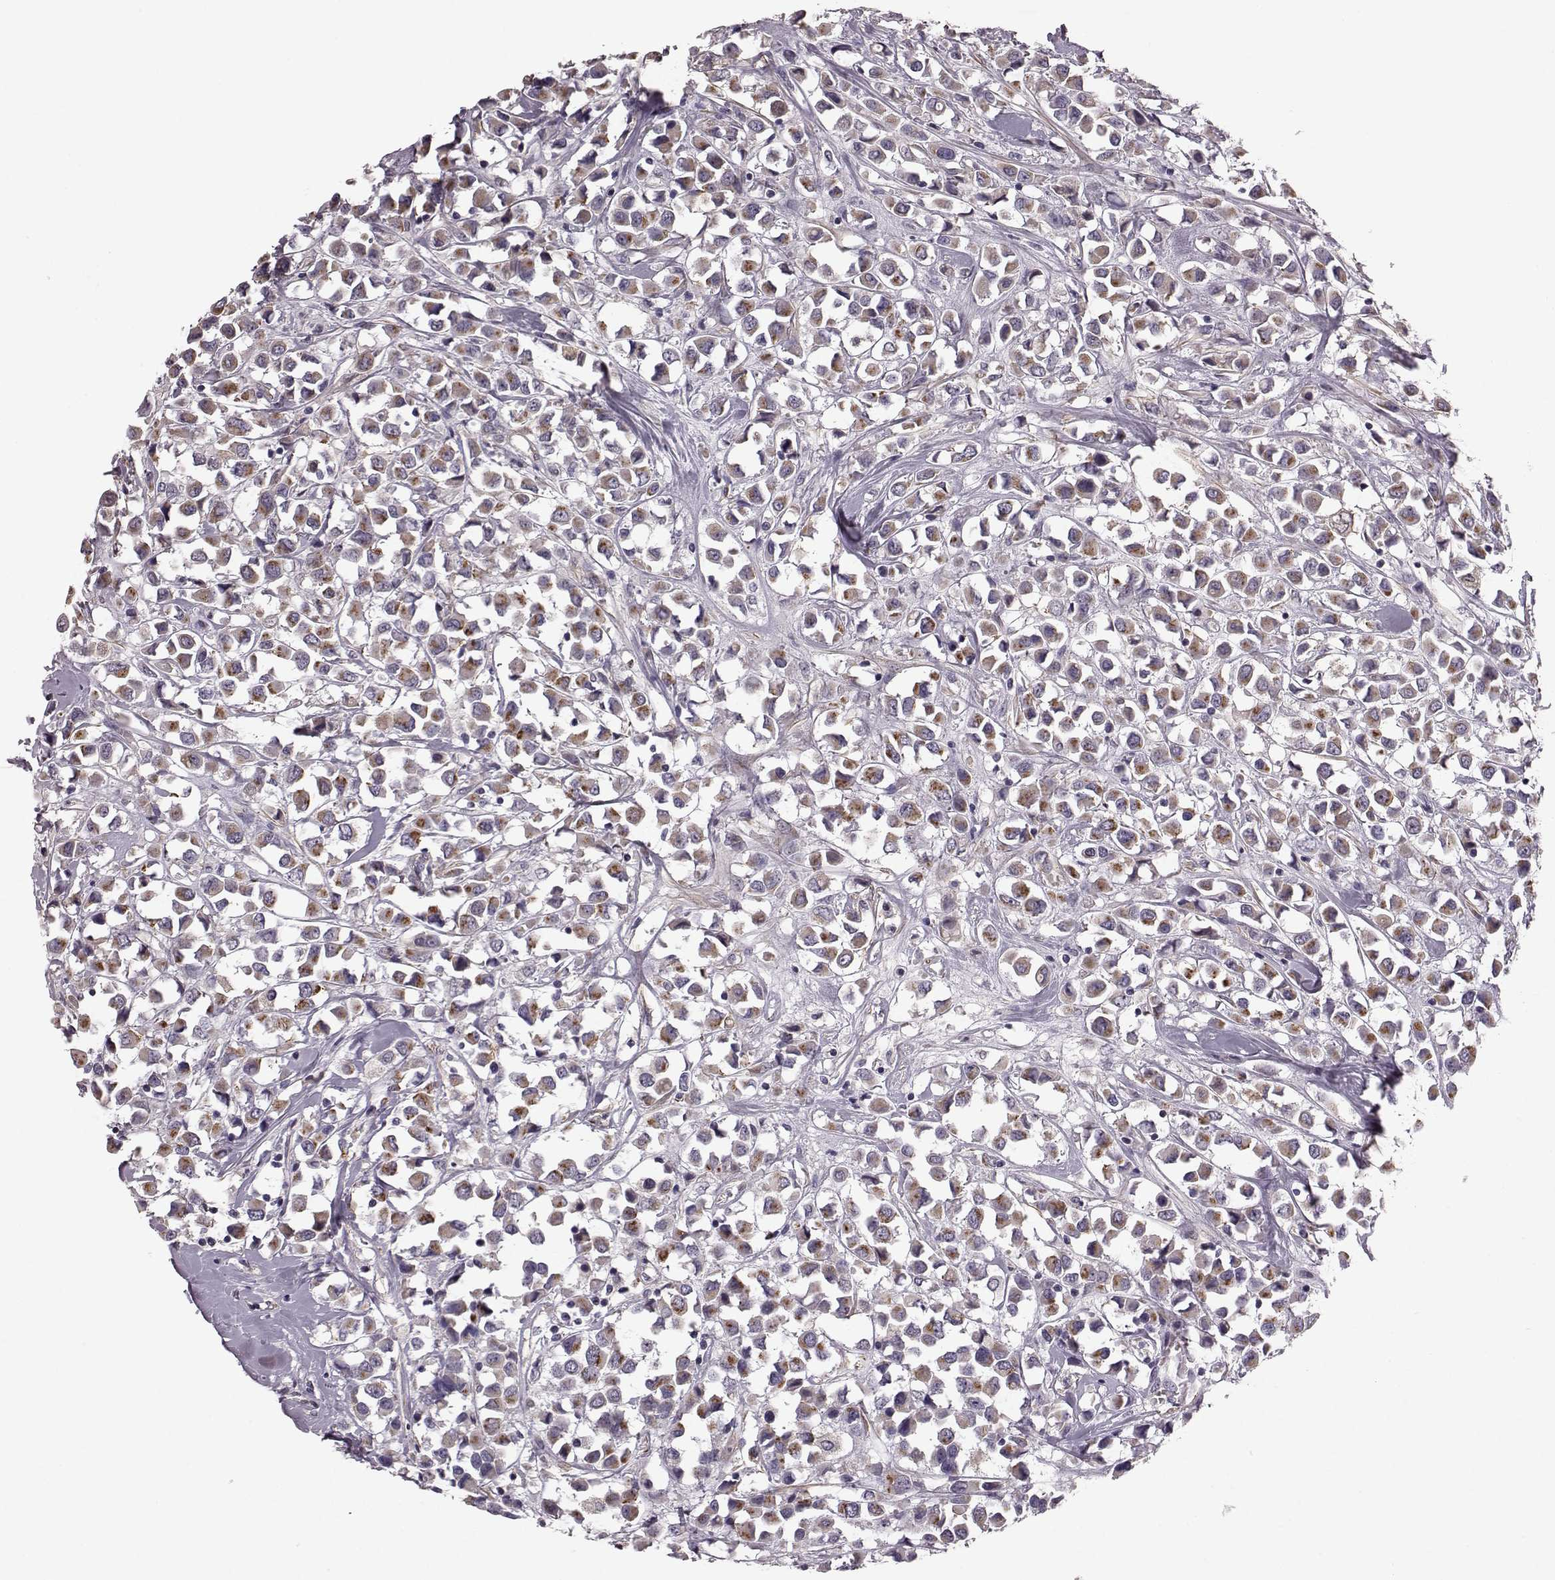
{"staining": {"intensity": "moderate", "quantity": "25%-75%", "location": "cytoplasmic/membranous"}, "tissue": "breast cancer", "cell_type": "Tumor cells", "image_type": "cancer", "snomed": [{"axis": "morphology", "description": "Duct carcinoma"}, {"axis": "topography", "description": "Breast"}], "caption": "Immunohistochemical staining of human breast cancer exhibits medium levels of moderate cytoplasmic/membranous protein positivity in about 25%-75% of tumor cells.", "gene": "GRK1", "patient": {"sex": "female", "age": 61}}